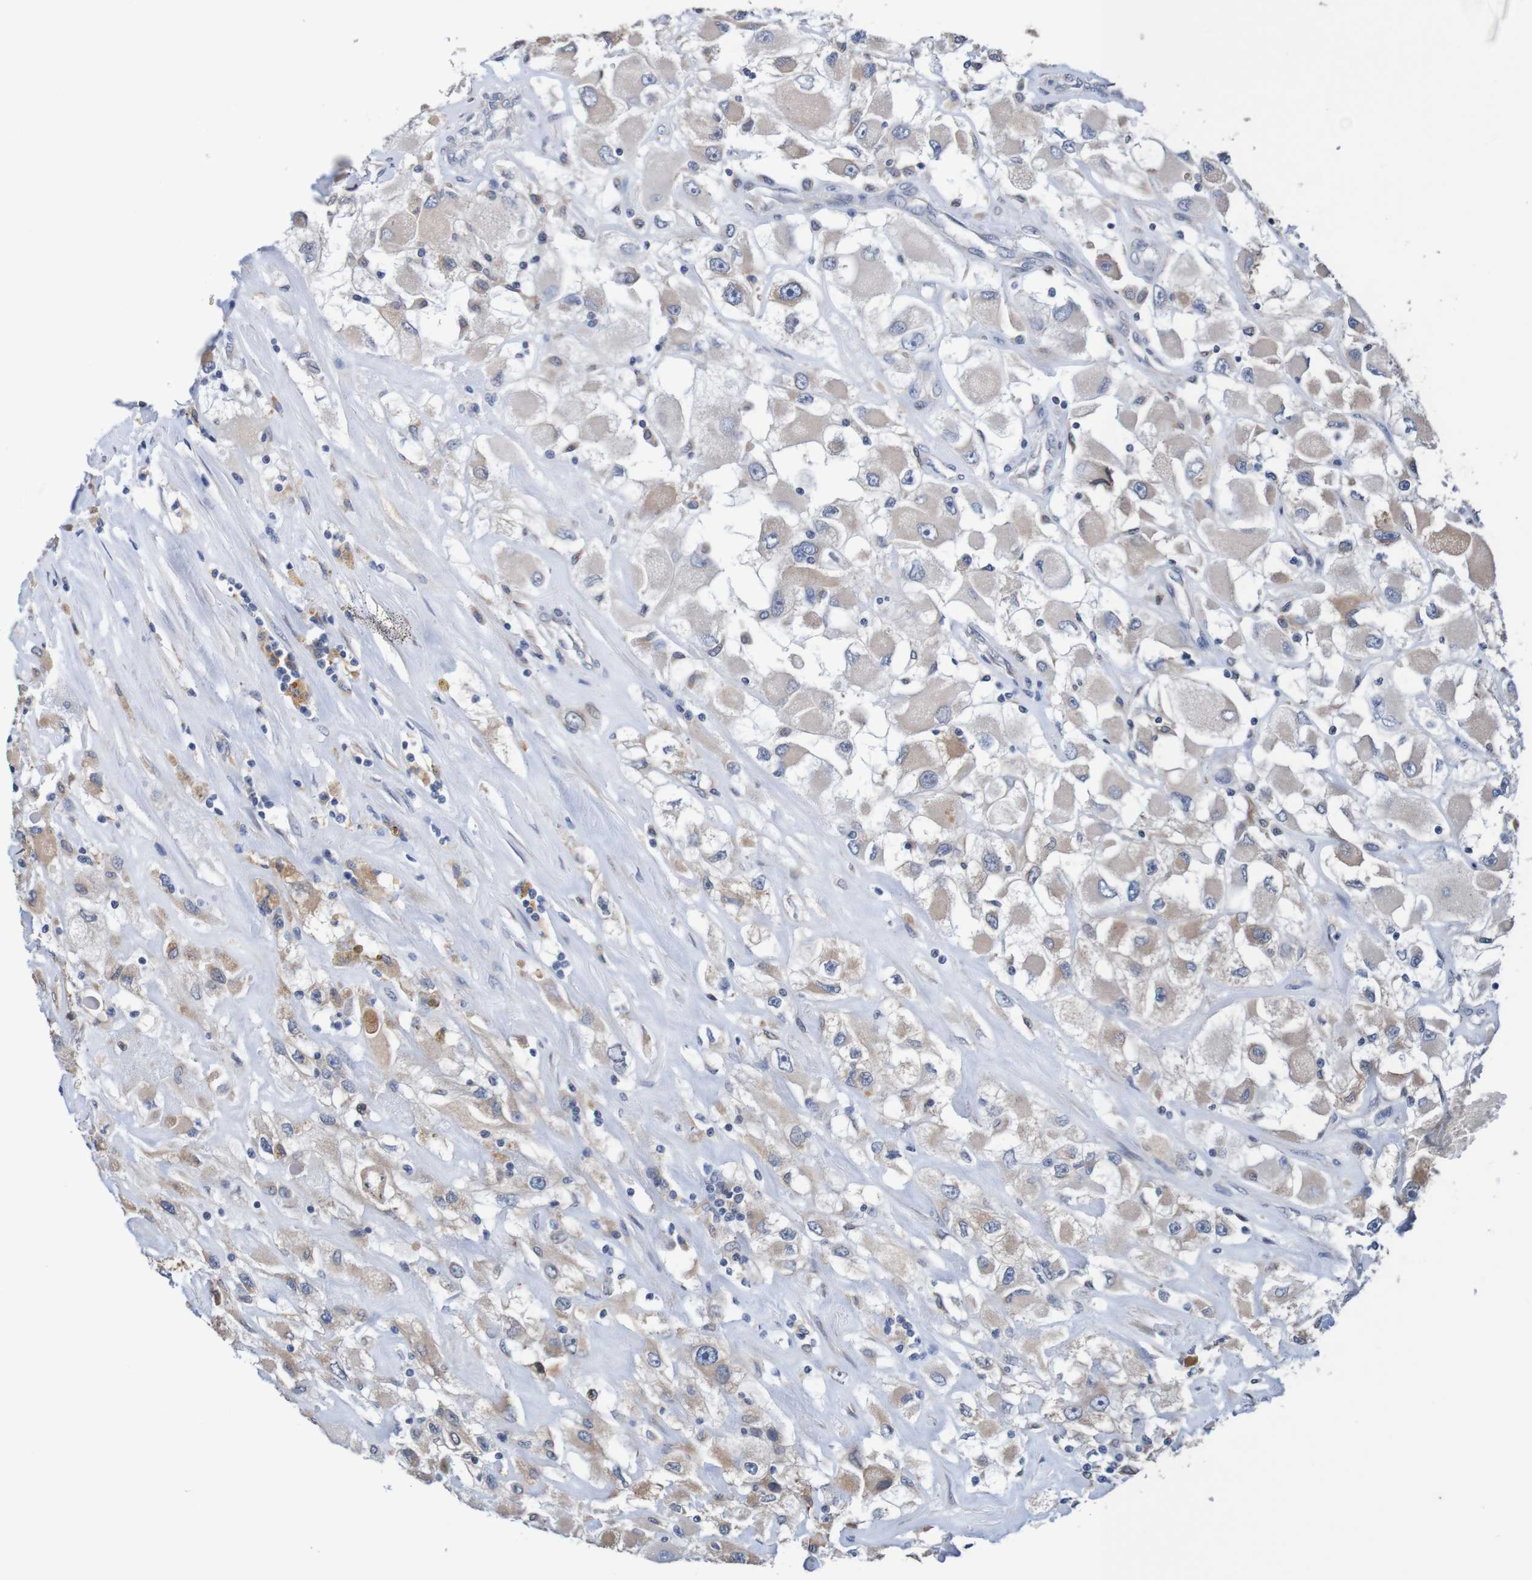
{"staining": {"intensity": "moderate", "quantity": "25%-75%", "location": "cytoplasmic/membranous"}, "tissue": "renal cancer", "cell_type": "Tumor cells", "image_type": "cancer", "snomed": [{"axis": "morphology", "description": "Adenocarcinoma, NOS"}, {"axis": "topography", "description": "Kidney"}], "caption": "Renal cancer was stained to show a protein in brown. There is medium levels of moderate cytoplasmic/membranous staining in approximately 25%-75% of tumor cells.", "gene": "FIBP", "patient": {"sex": "female", "age": 52}}